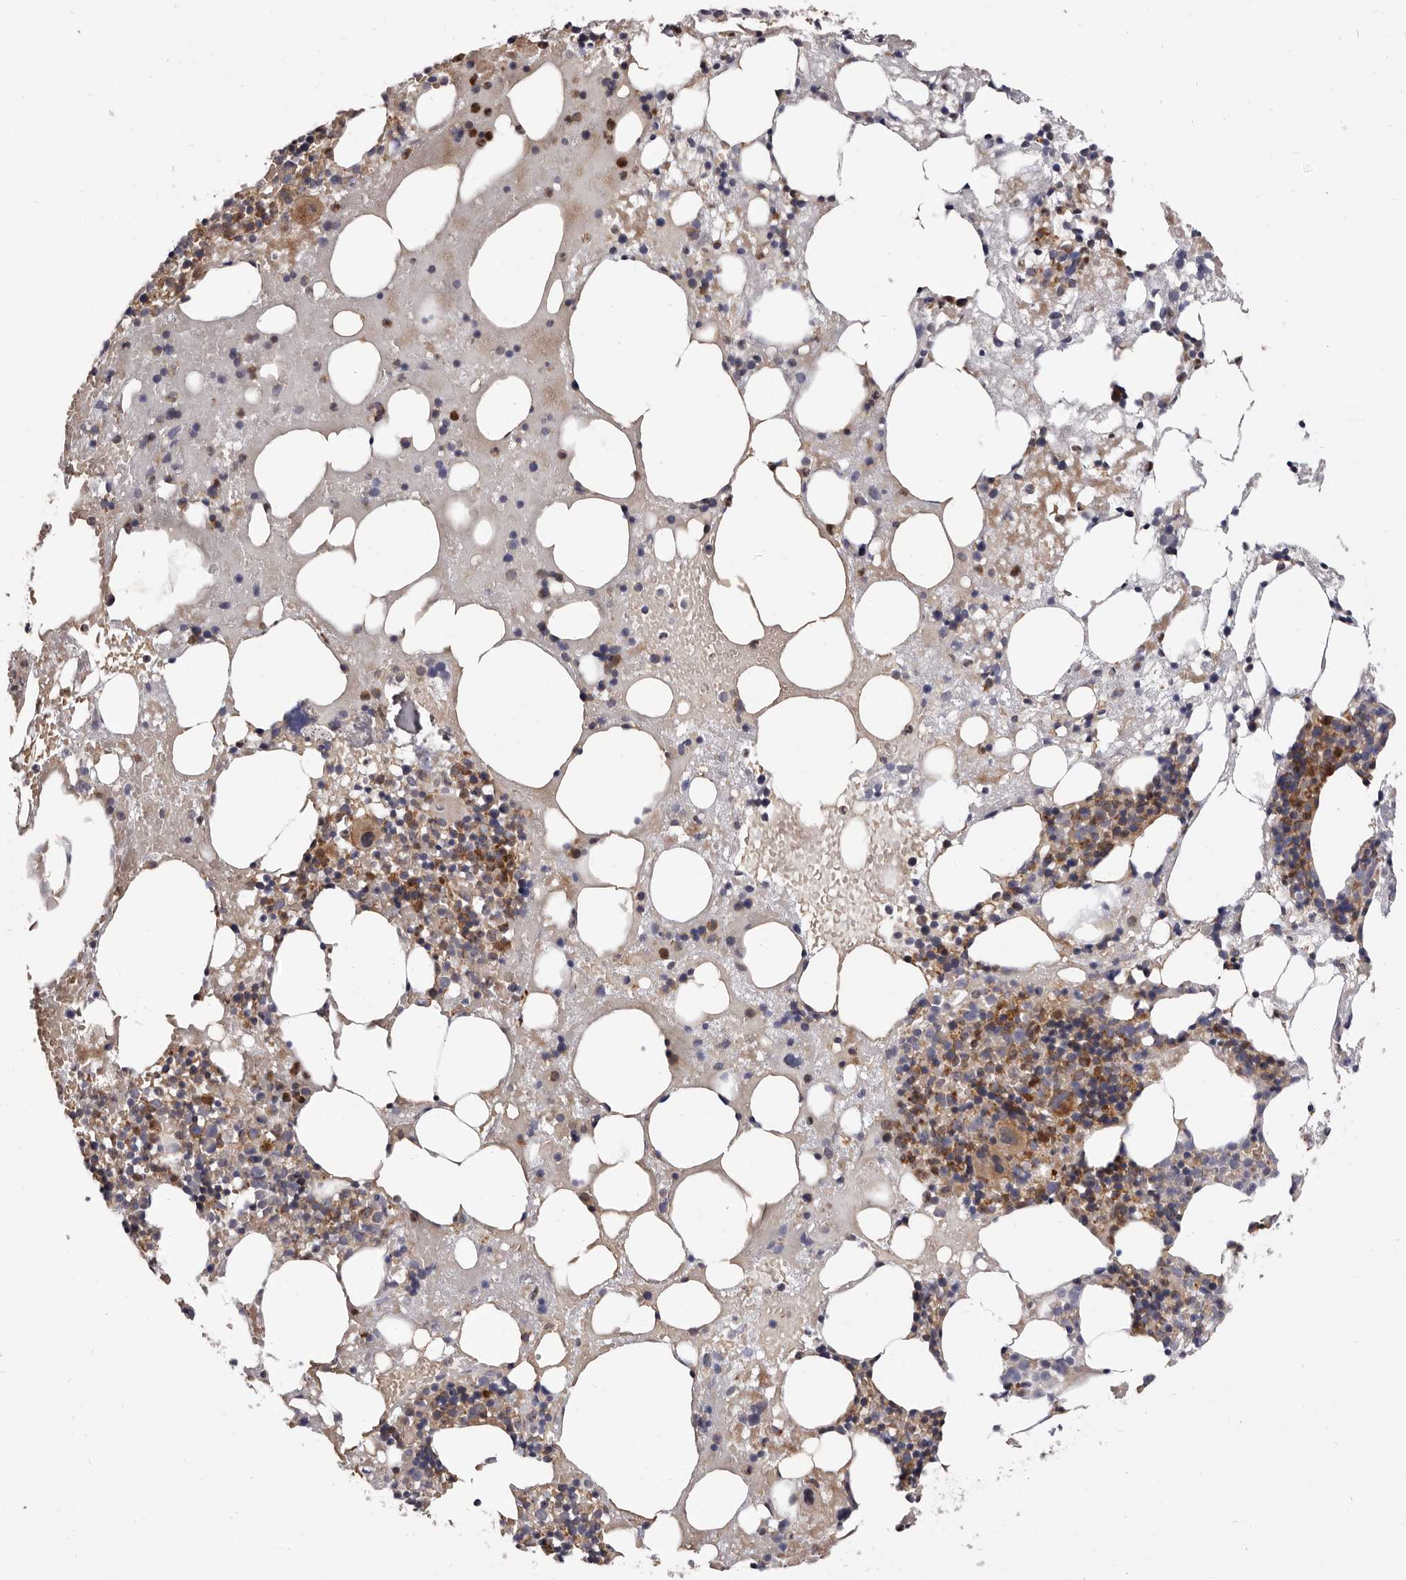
{"staining": {"intensity": "moderate", "quantity": "25%-75%", "location": "cytoplasmic/membranous"}, "tissue": "bone marrow", "cell_type": "Hematopoietic cells", "image_type": "normal", "snomed": [{"axis": "morphology", "description": "Normal tissue, NOS"}, {"axis": "topography", "description": "Bone marrow"}], "caption": "This image reveals immunohistochemistry staining of benign bone marrow, with medium moderate cytoplasmic/membranous positivity in approximately 25%-75% of hematopoietic cells.", "gene": "AIDA", "patient": {"sex": "male", "age": 48}}